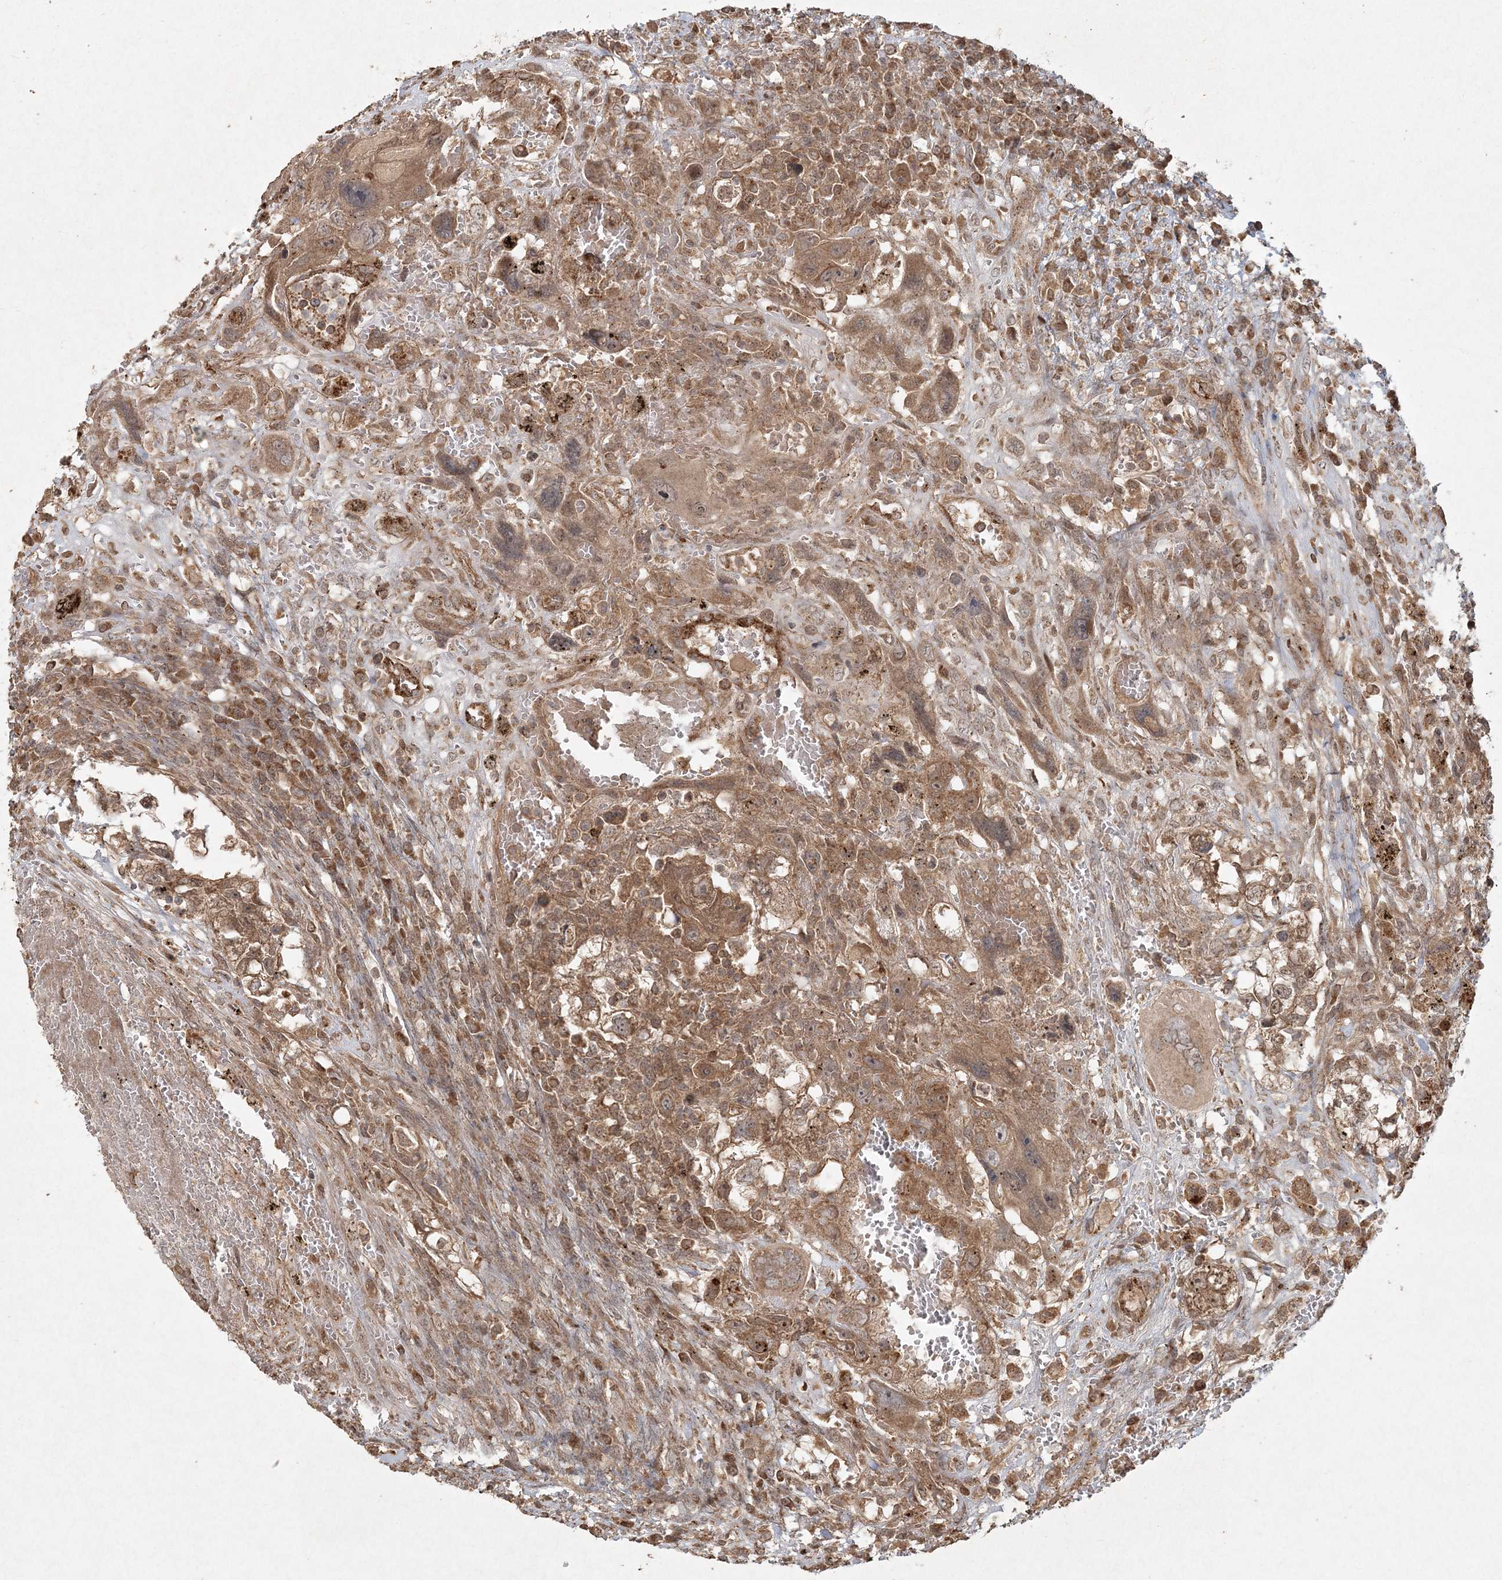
{"staining": {"intensity": "moderate", "quantity": ">75%", "location": "cytoplasmic/membranous"}, "tissue": "testis cancer", "cell_type": "Tumor cells", "image_type": "cancer", "snomed": [{"axis": "morphology", "description": "Carcinoma, Embryonal, NOS"}, {"axis": "topography", "description": "Testis"}], "caption": "A photomicrograph showing moderate cytoplasmic/membranous expression in about >75% of tumor cells in testis embryonal carcinoma, as visualized by brown immunohistochemical staining.", "gene": "ANAPC16", "patient": {"sex": "male", "age": 26}}